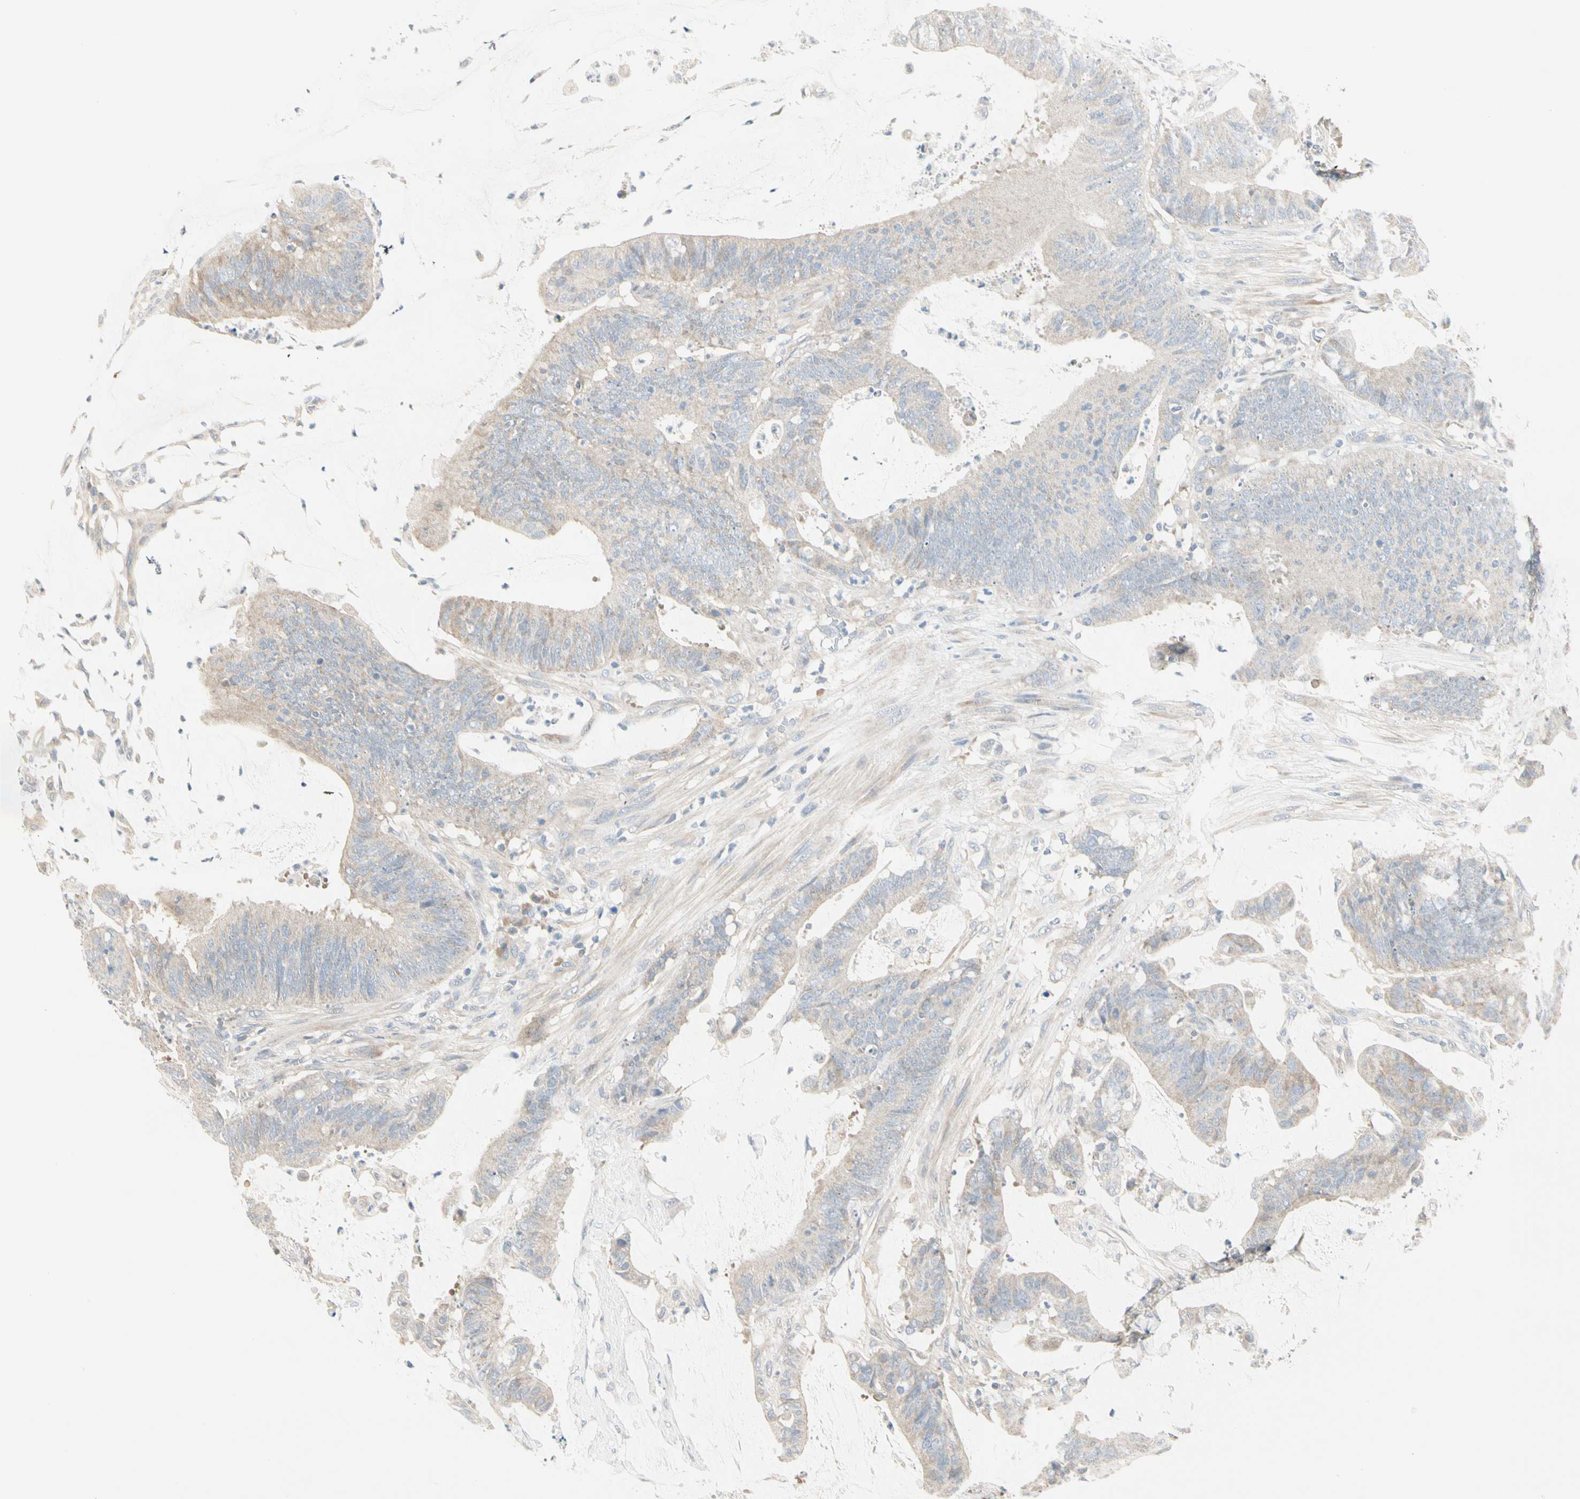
{"staining": {"intensity": "weak", "quantity": "25%-75%", "location": "cytoplasmic/membranous"}, "tissue": "colorectal cancer", "cell_type": "Tumor cells", "image_type": "cancer", "snomed": [{"axis": "morphology", "description": "Adenocarcinoma, NOS"}, {"axis": "topography", "description": "Rectum"}], "caption": "A high-resolution image shows IHC staining of adenocarcinoma (colorectal), which demonstrates weak cytoplasmic/membranous staining in about 25%-75% of tumor cells.", "gene": "GPR153", "patient": {"sex": "female", "age": 66}}